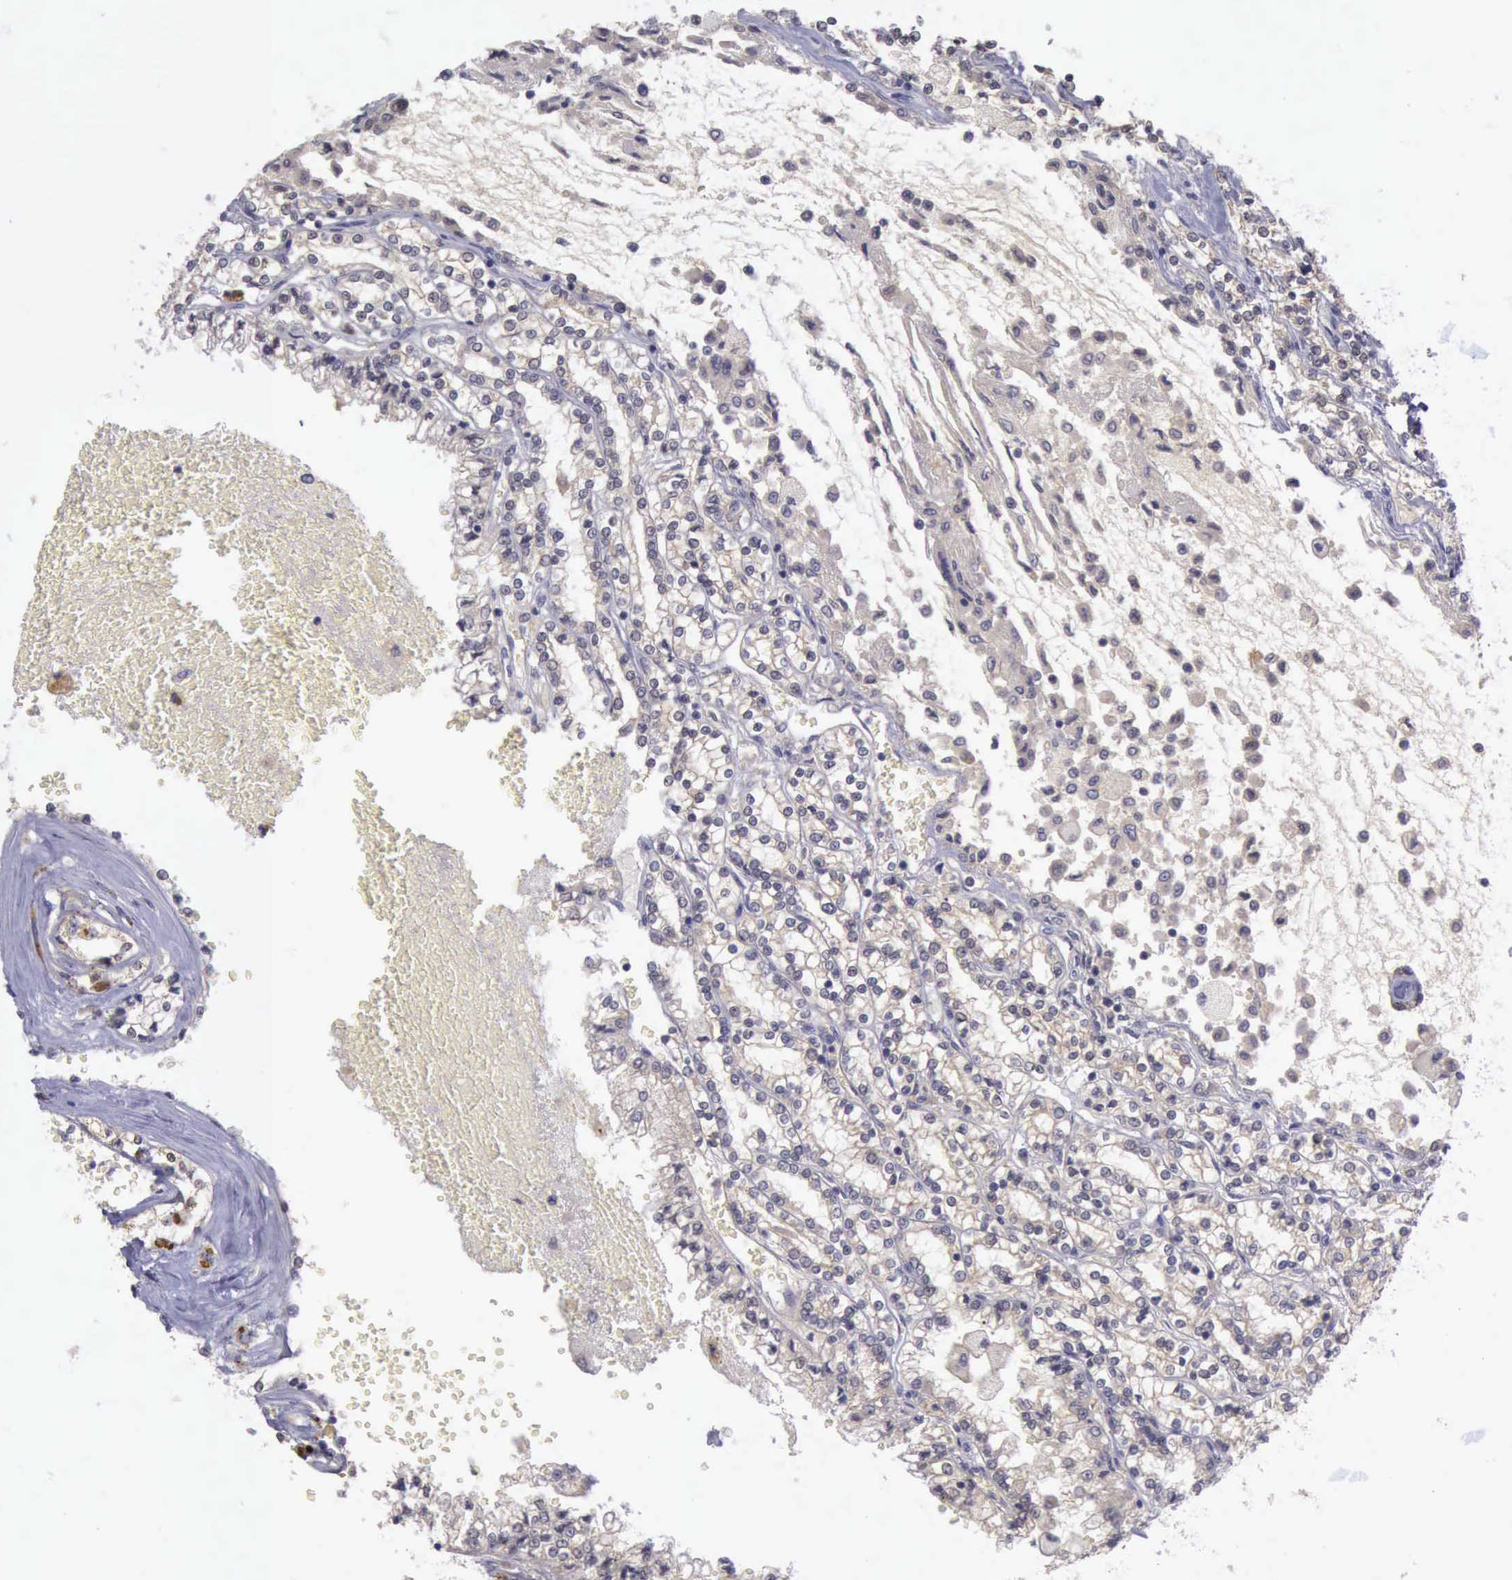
{"staining": {"intensity": "negative", "quantity": "none", "location": "none"}, "tissue": "renal cancer", "cell_type": "Tumor cells", "image_type": "cancer", "snomed": [{"axis": "morphology", "description": "Adenocarcinoma, NOS"}, {"axis": "topography", "description": "Kidney"}], "caption": "High magnification brightfield microscopy of renal cancer (adenocarcinoma) stained with DAB (brown) and counterstained with hematoxylin (blue): tumor cells show no significant expression.", "gene": "ARNT2", "patient": {"sex": "female", "age": 56}}